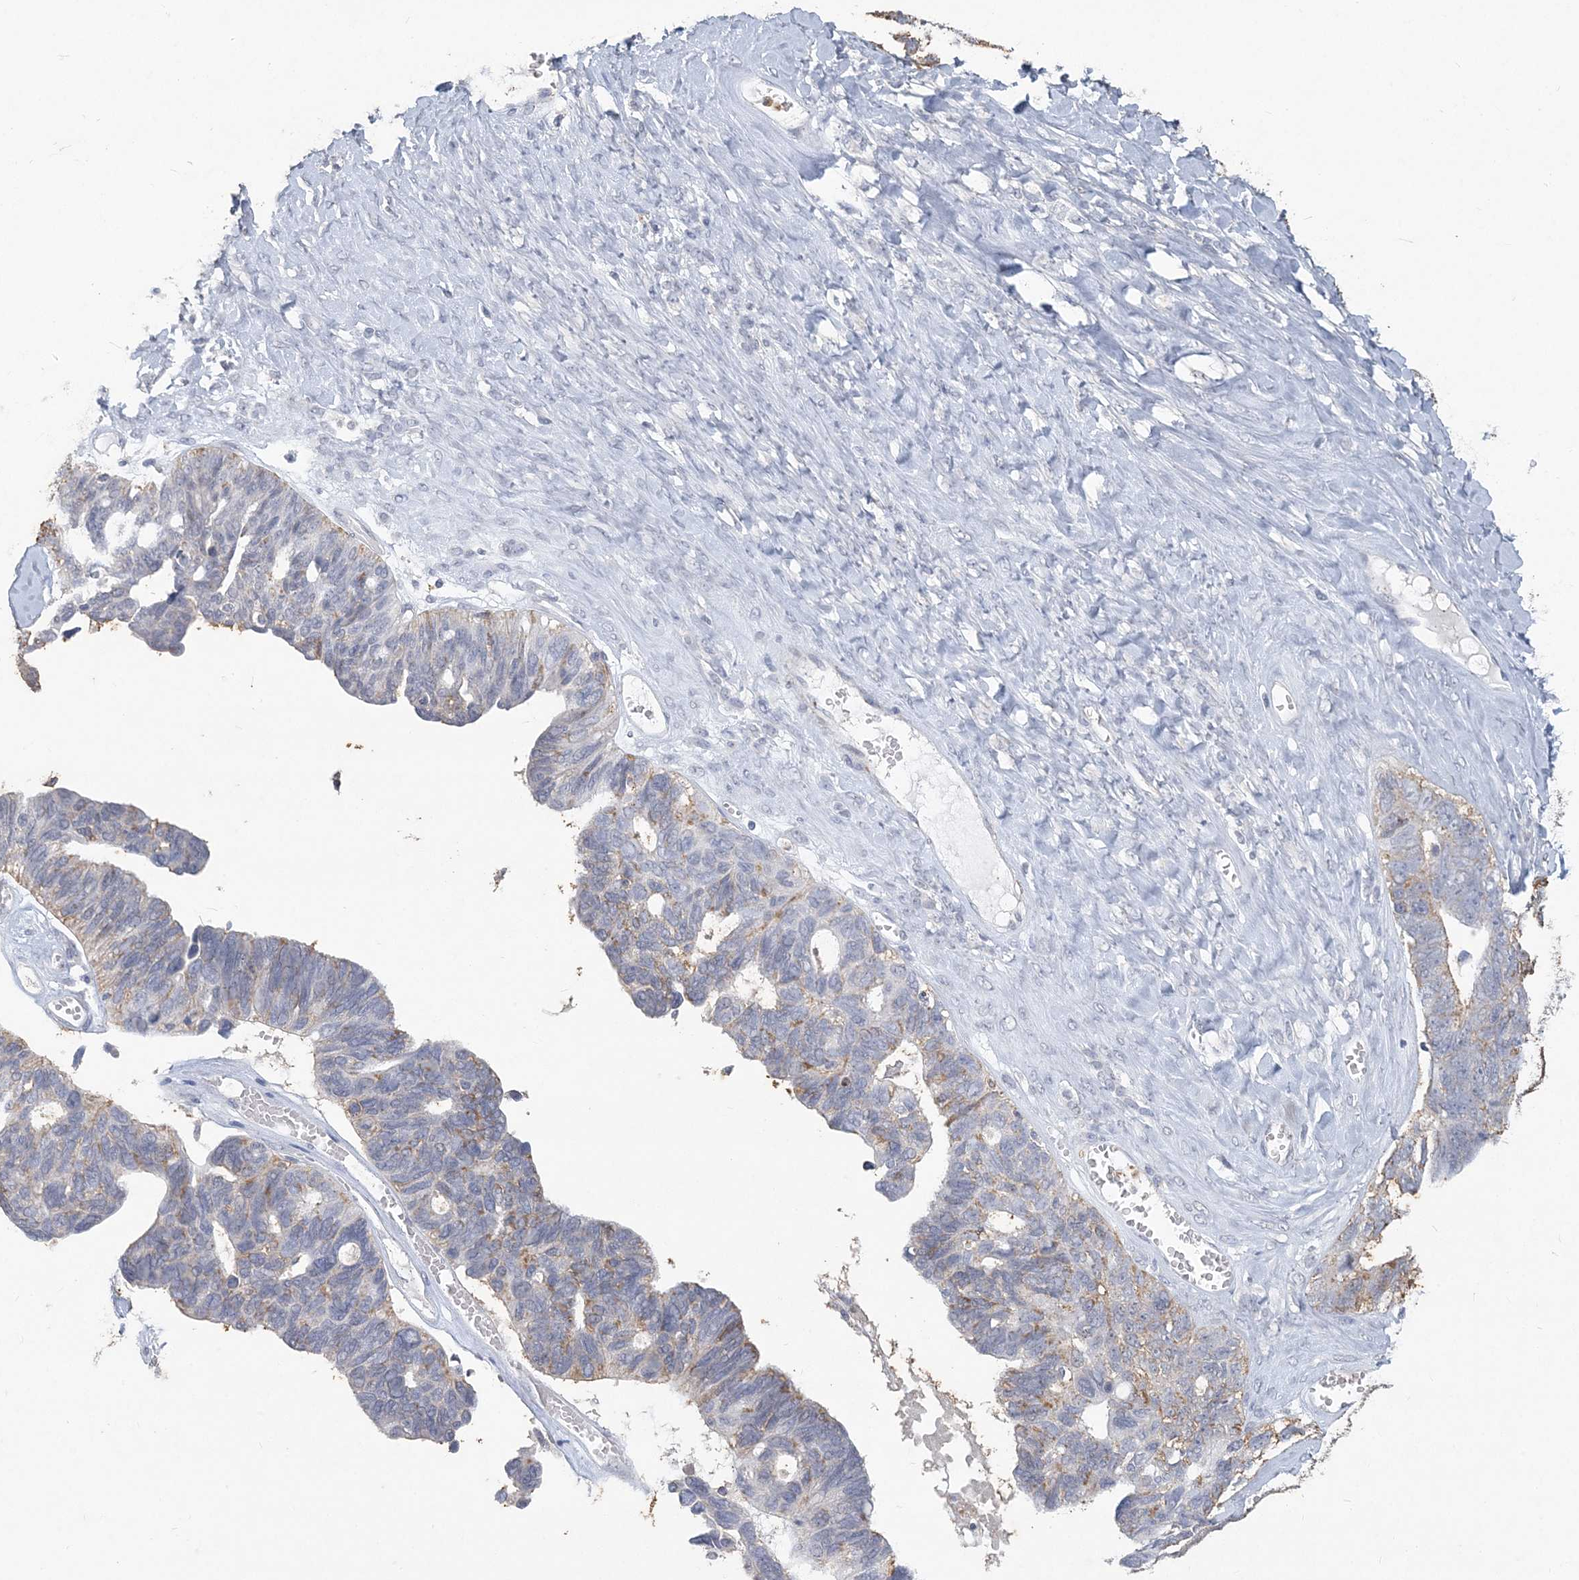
{"staining": {"intensity": "negative", "quantity": "none", "location": "none"}, "tissue": "ovarian cancer", "cell_type": "Tumor cells", "image_type": "cancer", "snomed": [{"axis": "morphology", "description": "Cystadenocarcinoma, serous, NOS"}, {"axis": "topography", "description": "Ovary"}], "caption": "High power microscopy photomicrograph of an immunohistochemistry photomicrograph of ovarian serous cystadenocarcinoma, revealing no significant expression in tumor cells.", "gene": "PDCD1", "patient": {"sex": "female", "age": 79}}